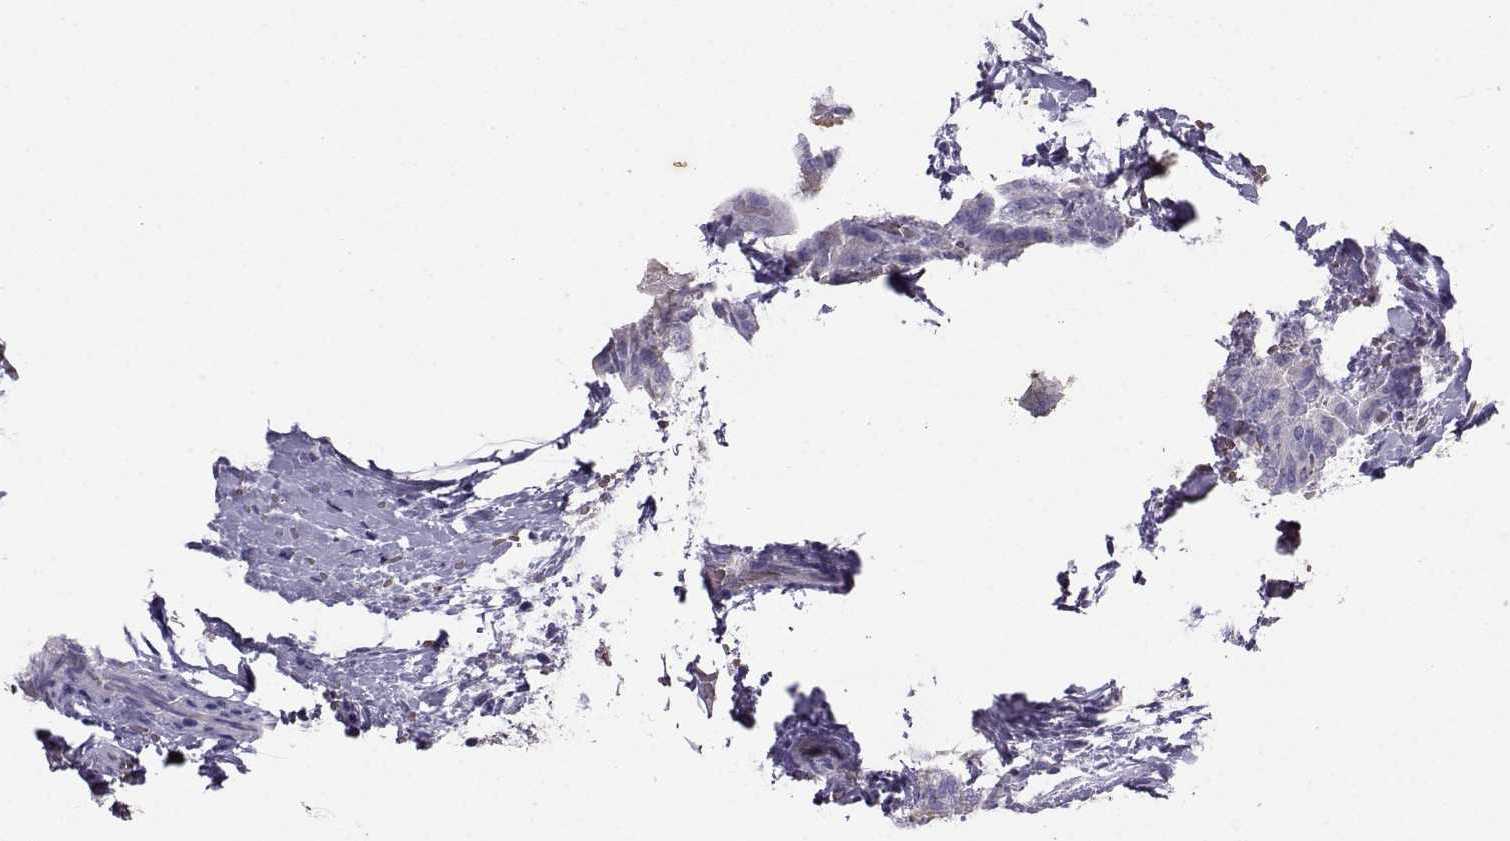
{"staining": {"intensity": "weak", "quantity": "25%-75%", "location": "cytoplasmic/membranous"}, "tissue": "thyroid cancer", "cell_type": "Tumor cells", "image_type": "cancer", "snomed": [{"axis": "morphology", "description": "Papillary adenocarcinoma, NOS"}, {"axis": "topography", "description": "Thyroid gland"}], "caption": "This histopathology image shows IHC staining of human thyroid cancer (papillary adenocarcinoma), with low weak cytoplasmic/membranous expression in approximately 25%-75% of tumor cells.", "gene": "CLUL1", "patient": {"sex": "male", "age": 61}}